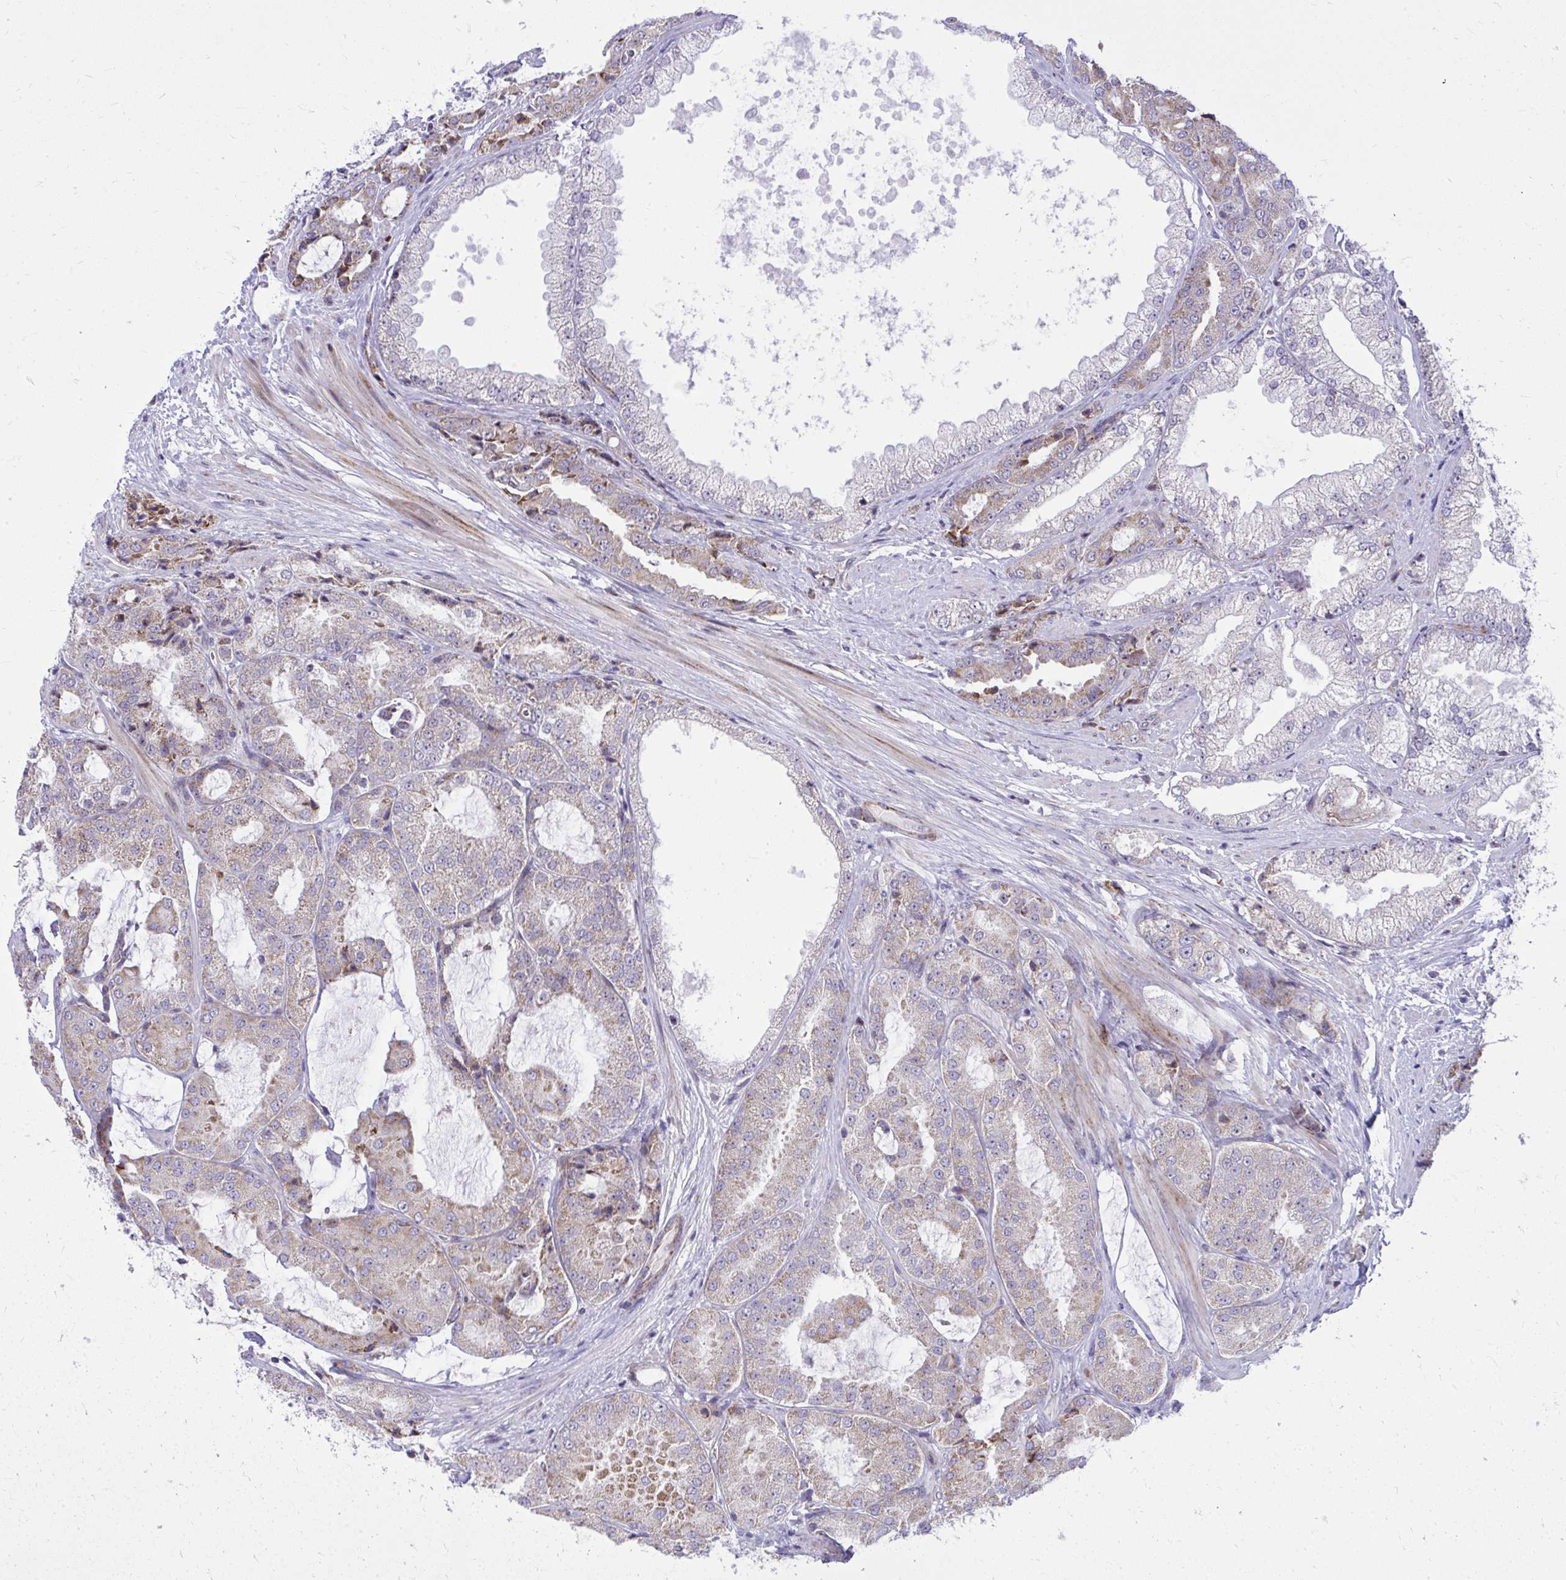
{"staining": {"intensity": "weak", "quantity": ">75%", "location": "cytoplasmic/membranous"}, "tissue": "prostate cancer", "cell_type": "Tumor cells", "image_type": "cancer", "snomed": [{"axis": "morphology", "description": "Adenocarcinoma, High grade"}, {"axis": "topography", "description": "Prostate"}], "caption": "IHC staining of prostate high-grade adenocarcinoma, which exhibits low levels of weak cytoplasmic/membranous expression in about >75% of tumor cells indicating weak cytoplasmic/membranous protein staining. The staining was performed using DAB (3,3'-diaminobenzidine) (brown) for protein detection and nuclei were counterstained in hematoxylin (blue).", "gene": "GPRIN3", "patient": {"sex": "male", "age": 68}}